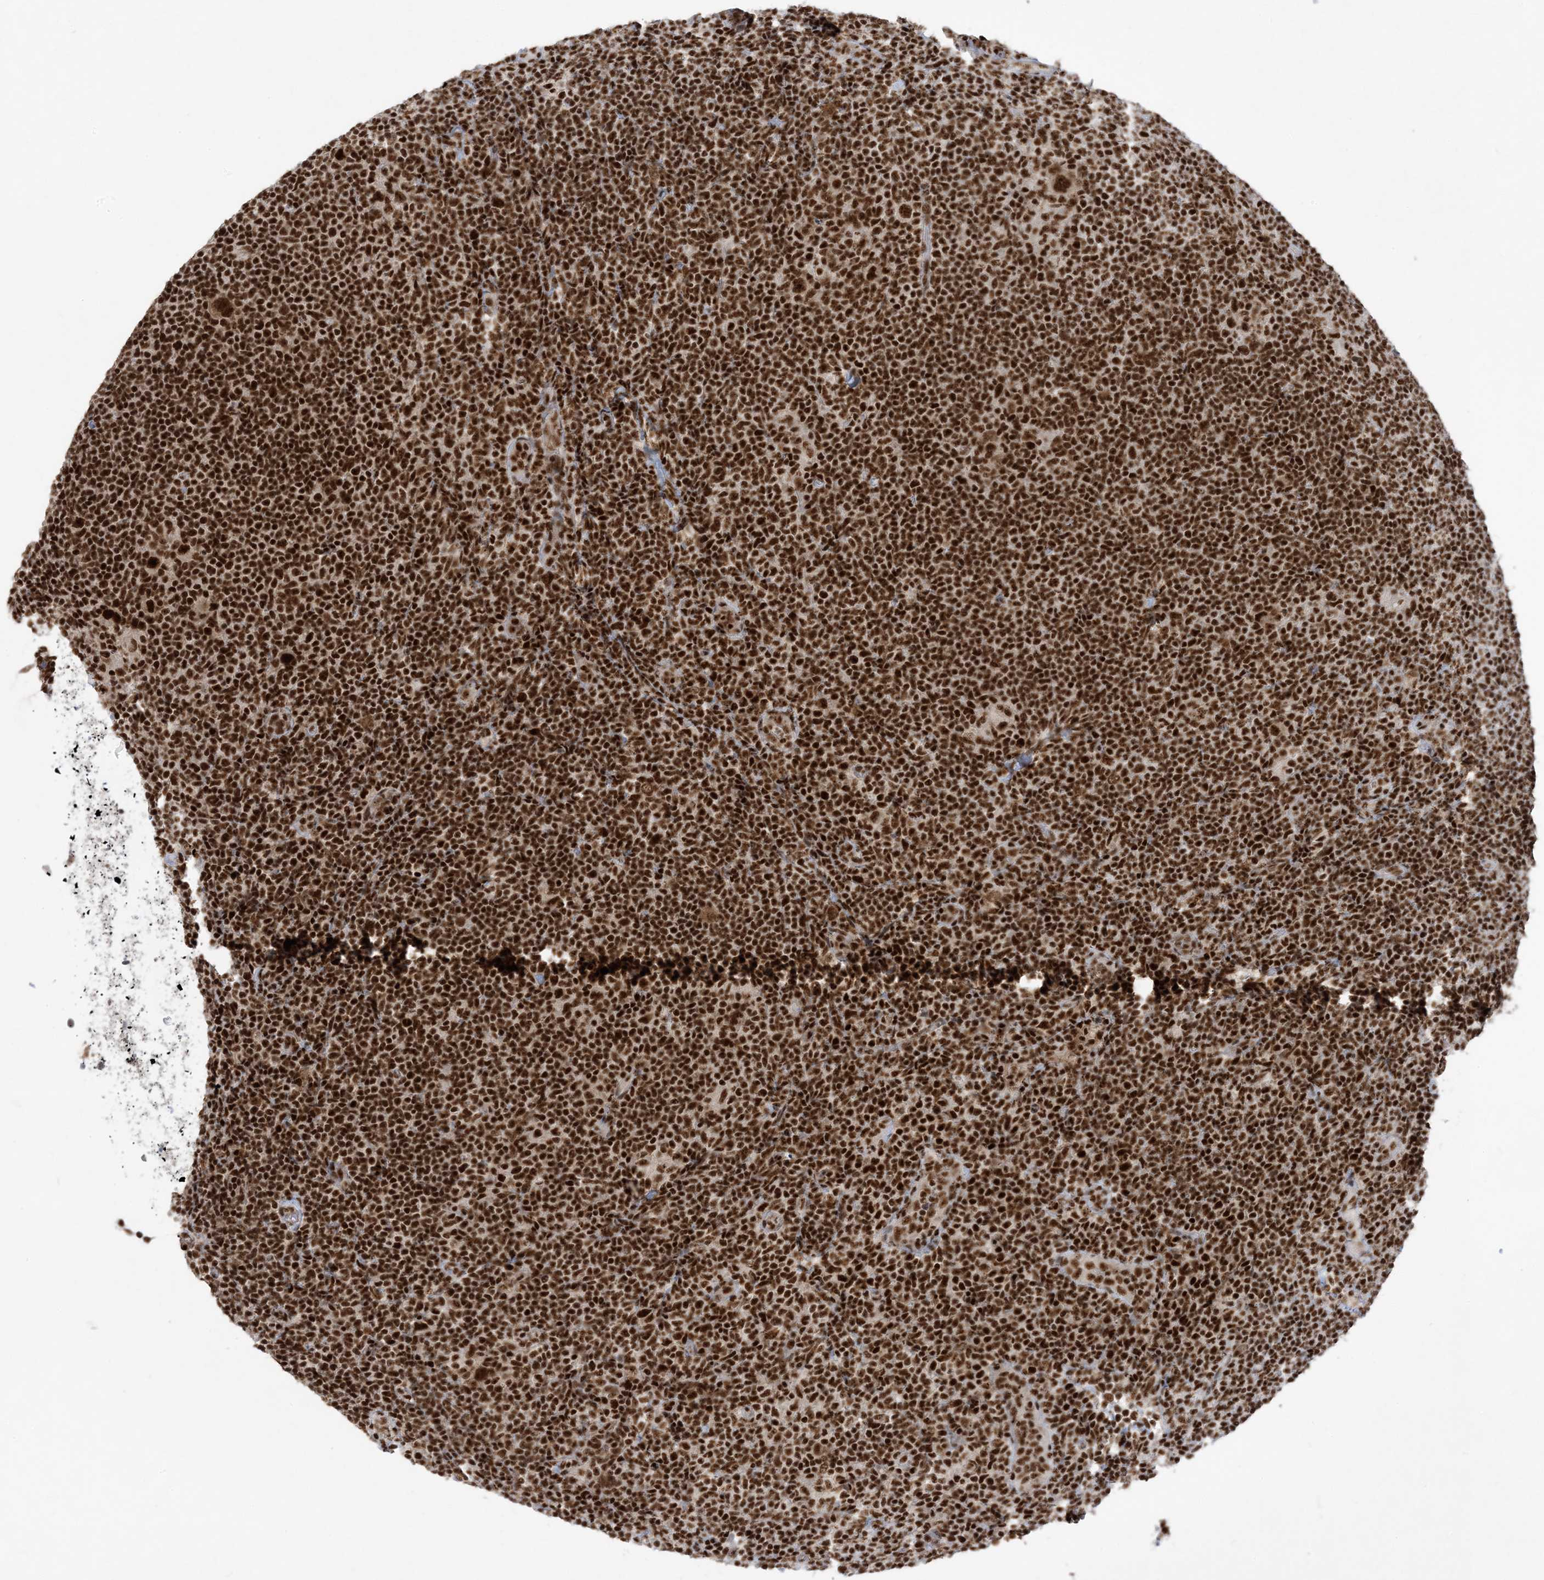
{"staining": {"intensity": "moderate", "quantity": ">75%", "location": "nuclear"}, "tissue": "lymphoma", "cell_type": "Tumor cells", "image_type": "cancer", "snomed": [{"axis": "morphology", "description": "Hodgkin's disease, NOS"}, {"axis": "topography", "description": "Lymph node"}], "caption": "Lymphoma was stained to show a protein in brown. There is medium levels of moderate nuclear staining in about >75% of tumor cells. Nuclei are stained in blue.", "gene": "PPIL2", "patient": {"sex": "female", "age": 57}}